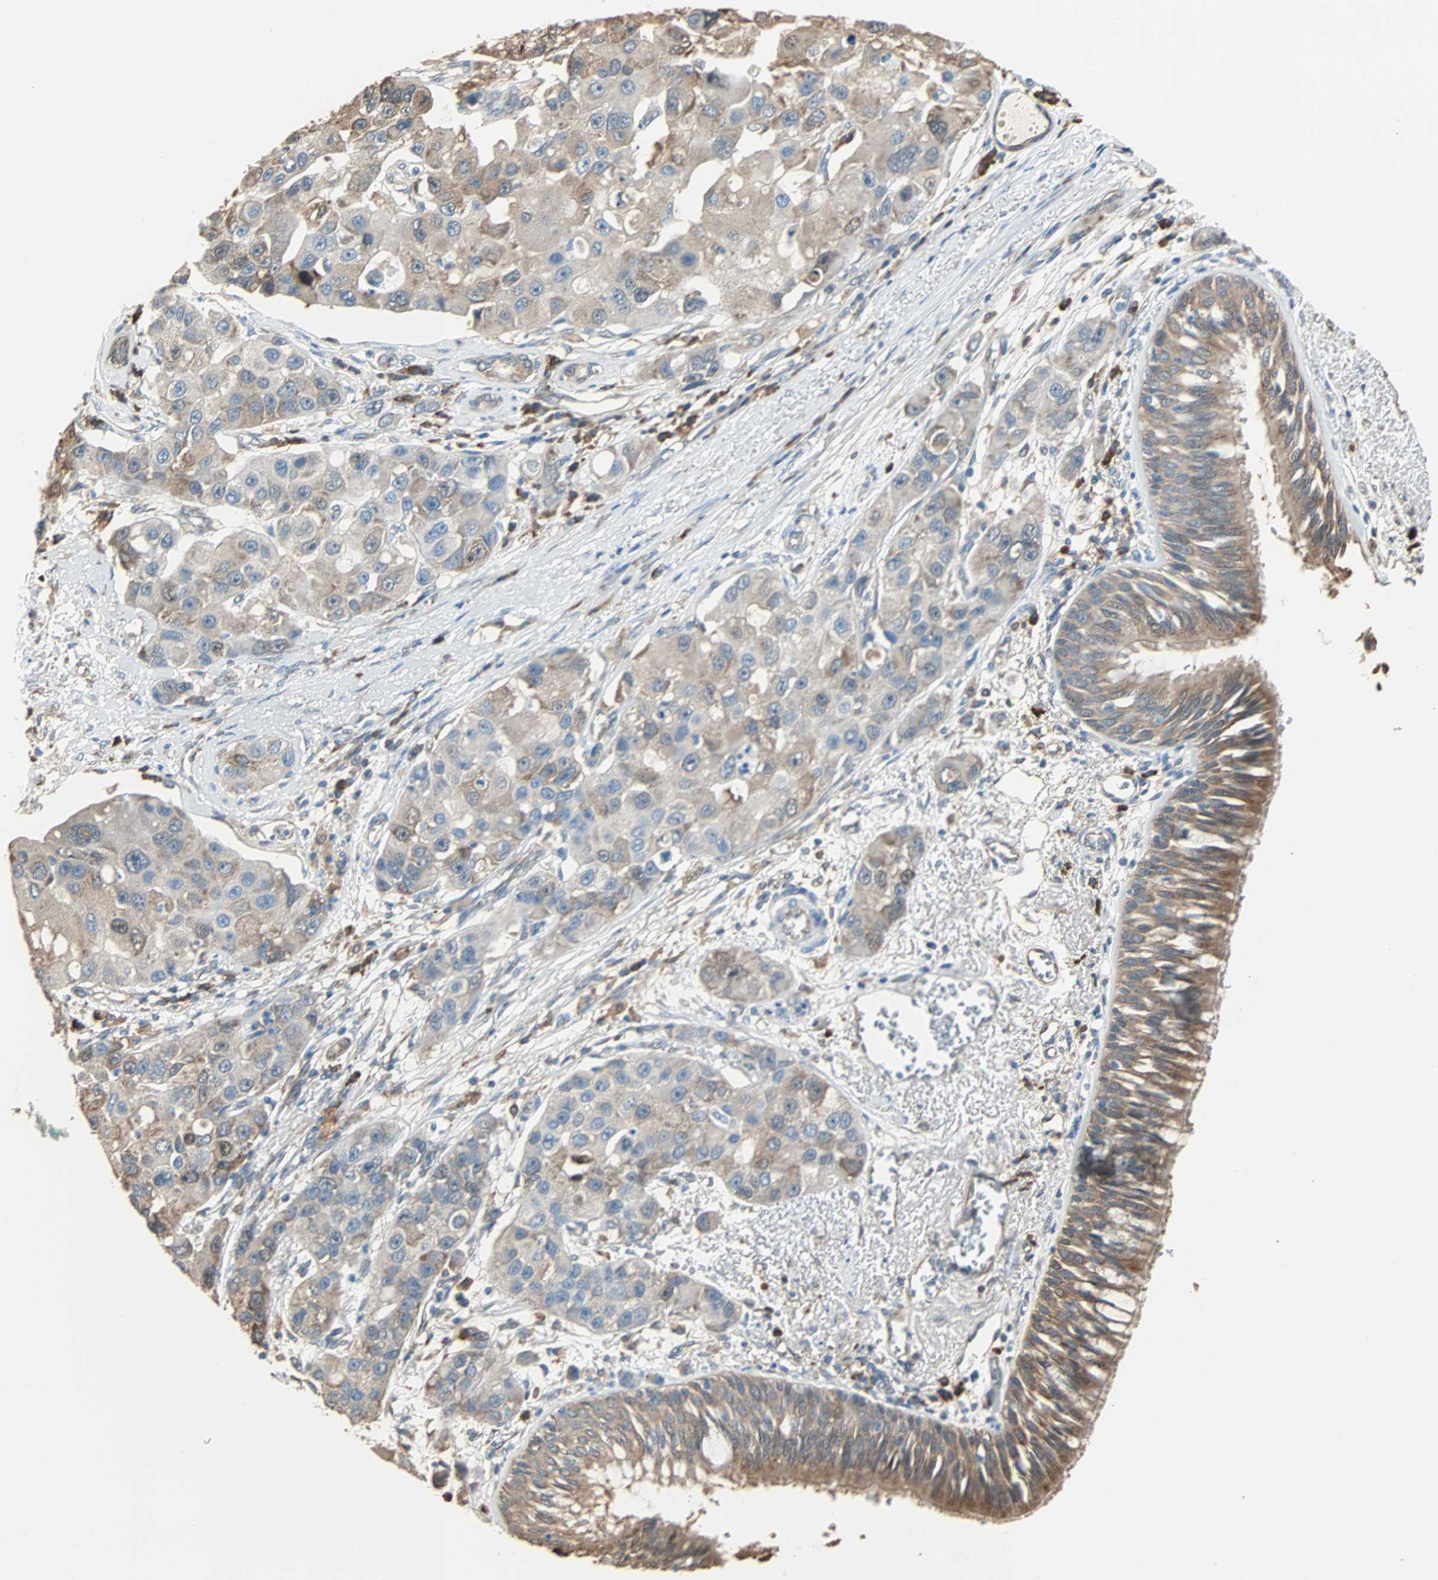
{"staining": {"intensity": "strong", "quantity": ">75%", "location": "cytoplasmic/membranous"}, "tissue": "bronchus", "cell_type": "Respiratory epithelial cells", "image_type": "normal", "snomed": [{"axis": "morphology", "description": "Normal tissue, NOS"}, {"axis": "morphology", "description": "Adenocarcinoma, NOS"}, {"axis": "morphology", "description": "Adenocarcinoma, metastatic, NOS"}, {"axis": "topography", "description": "Lymph node"}, {"axis": "topography", "description": "Bronchus"}, {"axis": "topography", "description": "Lung"}], "caption": "This histopathology image reveals immunohistochemistry staining of normal bronchus, with high strong cytoplasmic/membranous staining in approximately >75% of respiratory epithelial cells.", "gene": "PRDX1", "patient": {"sex": "female", "age": 54}}